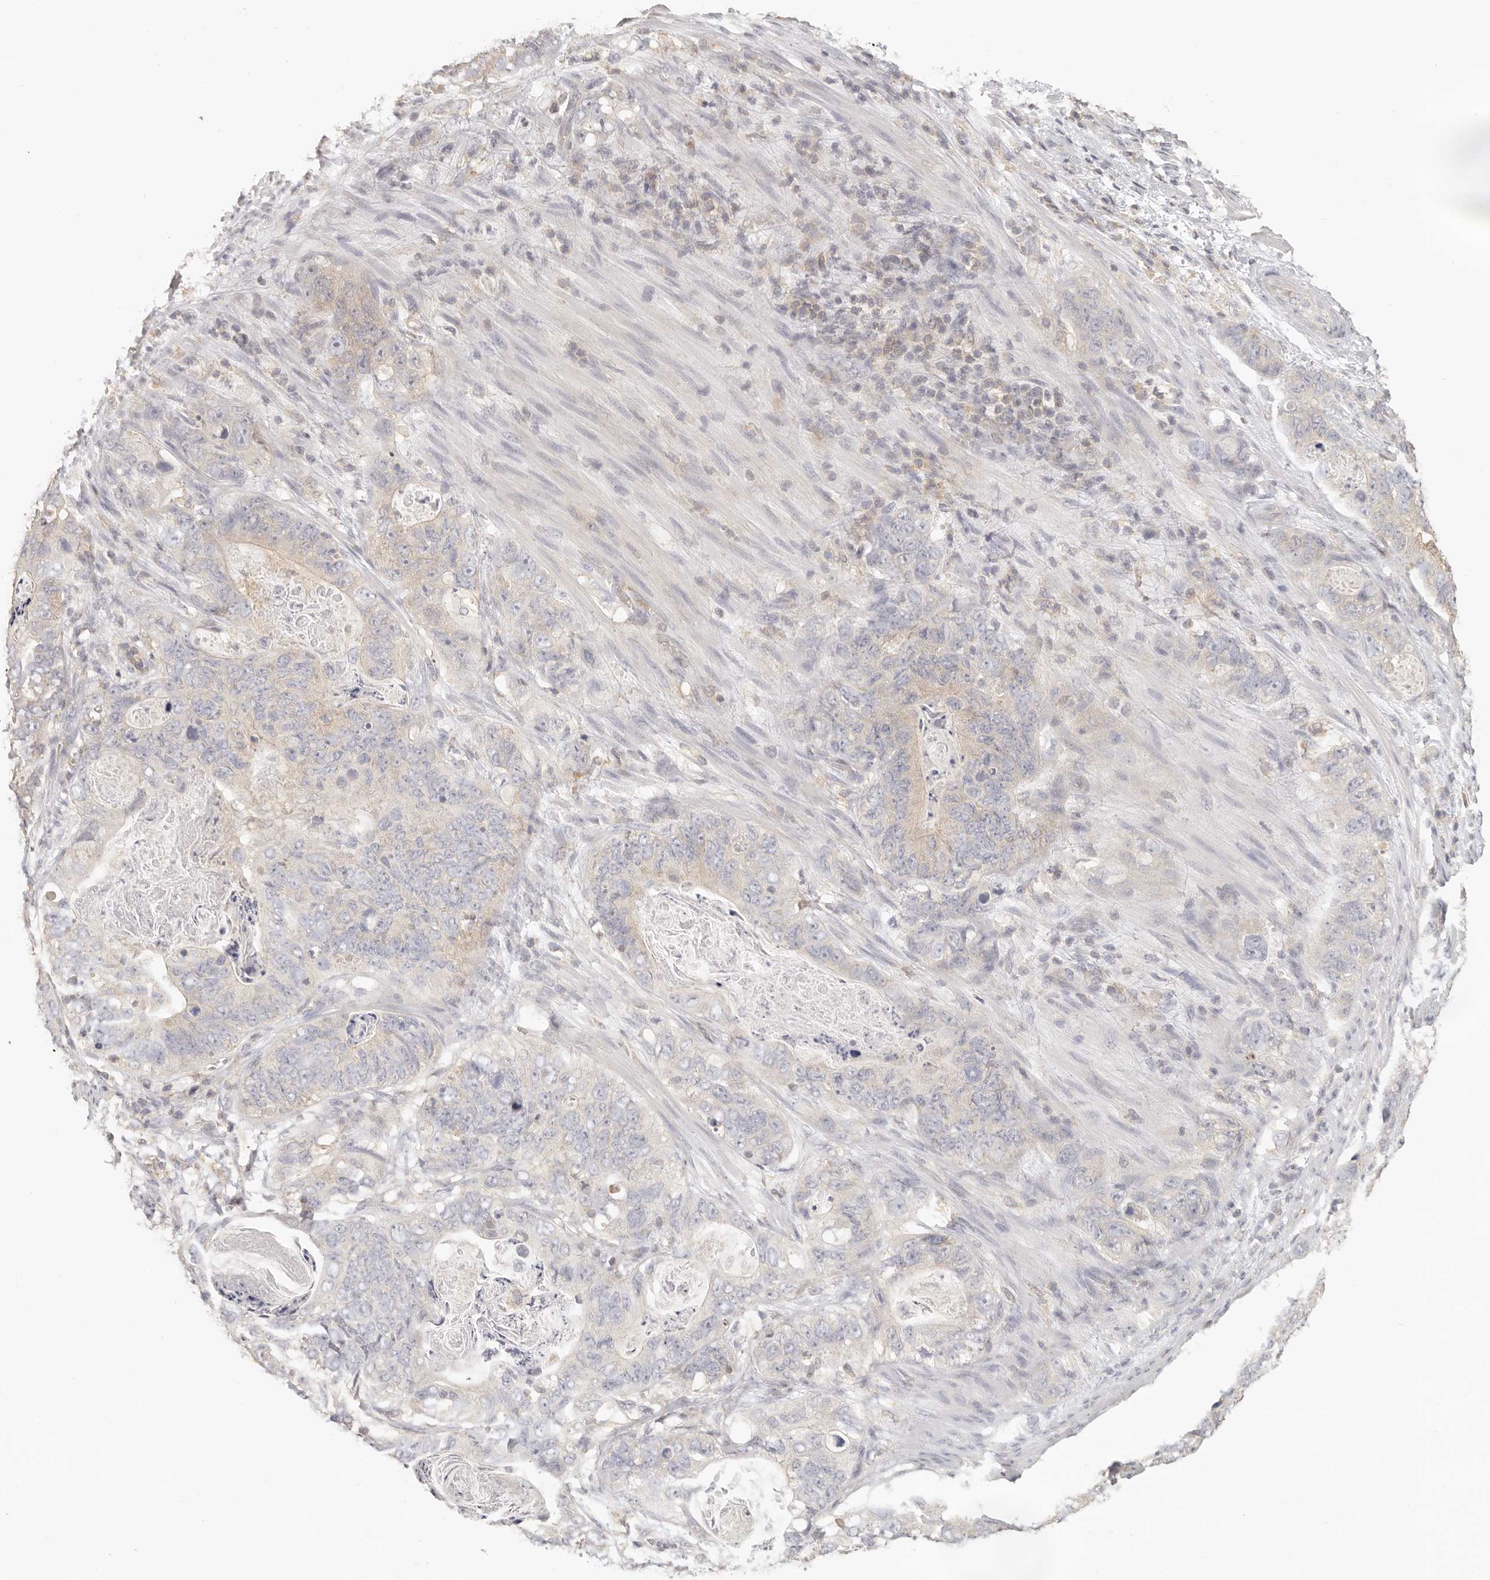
{"staining": {"intensity": "negative", "quantity": "none", "location": "none"}, "tissue": "stomach cancer", "cell_type": "Tumor cells", "image_type": "cancer", "snomed": [{"axis": "morphology", "description": "Normal tissue, NOS"}, {"axis": "morphology", "description": "Adenocarcinoma, NOS"}, {"axis": "topography", "description": "Stomach"}], "caption": "DAB immunohistochemical staining of stomach cancer (adenocarcinoma) exhibits no significant staining in tumor cells. (DAB (3,3'-diaminobenzidine) immunohistochemistry with hematoxylin counter stain).", "gene": "CSK", "patient": {"sex": "female", "age": 89}}